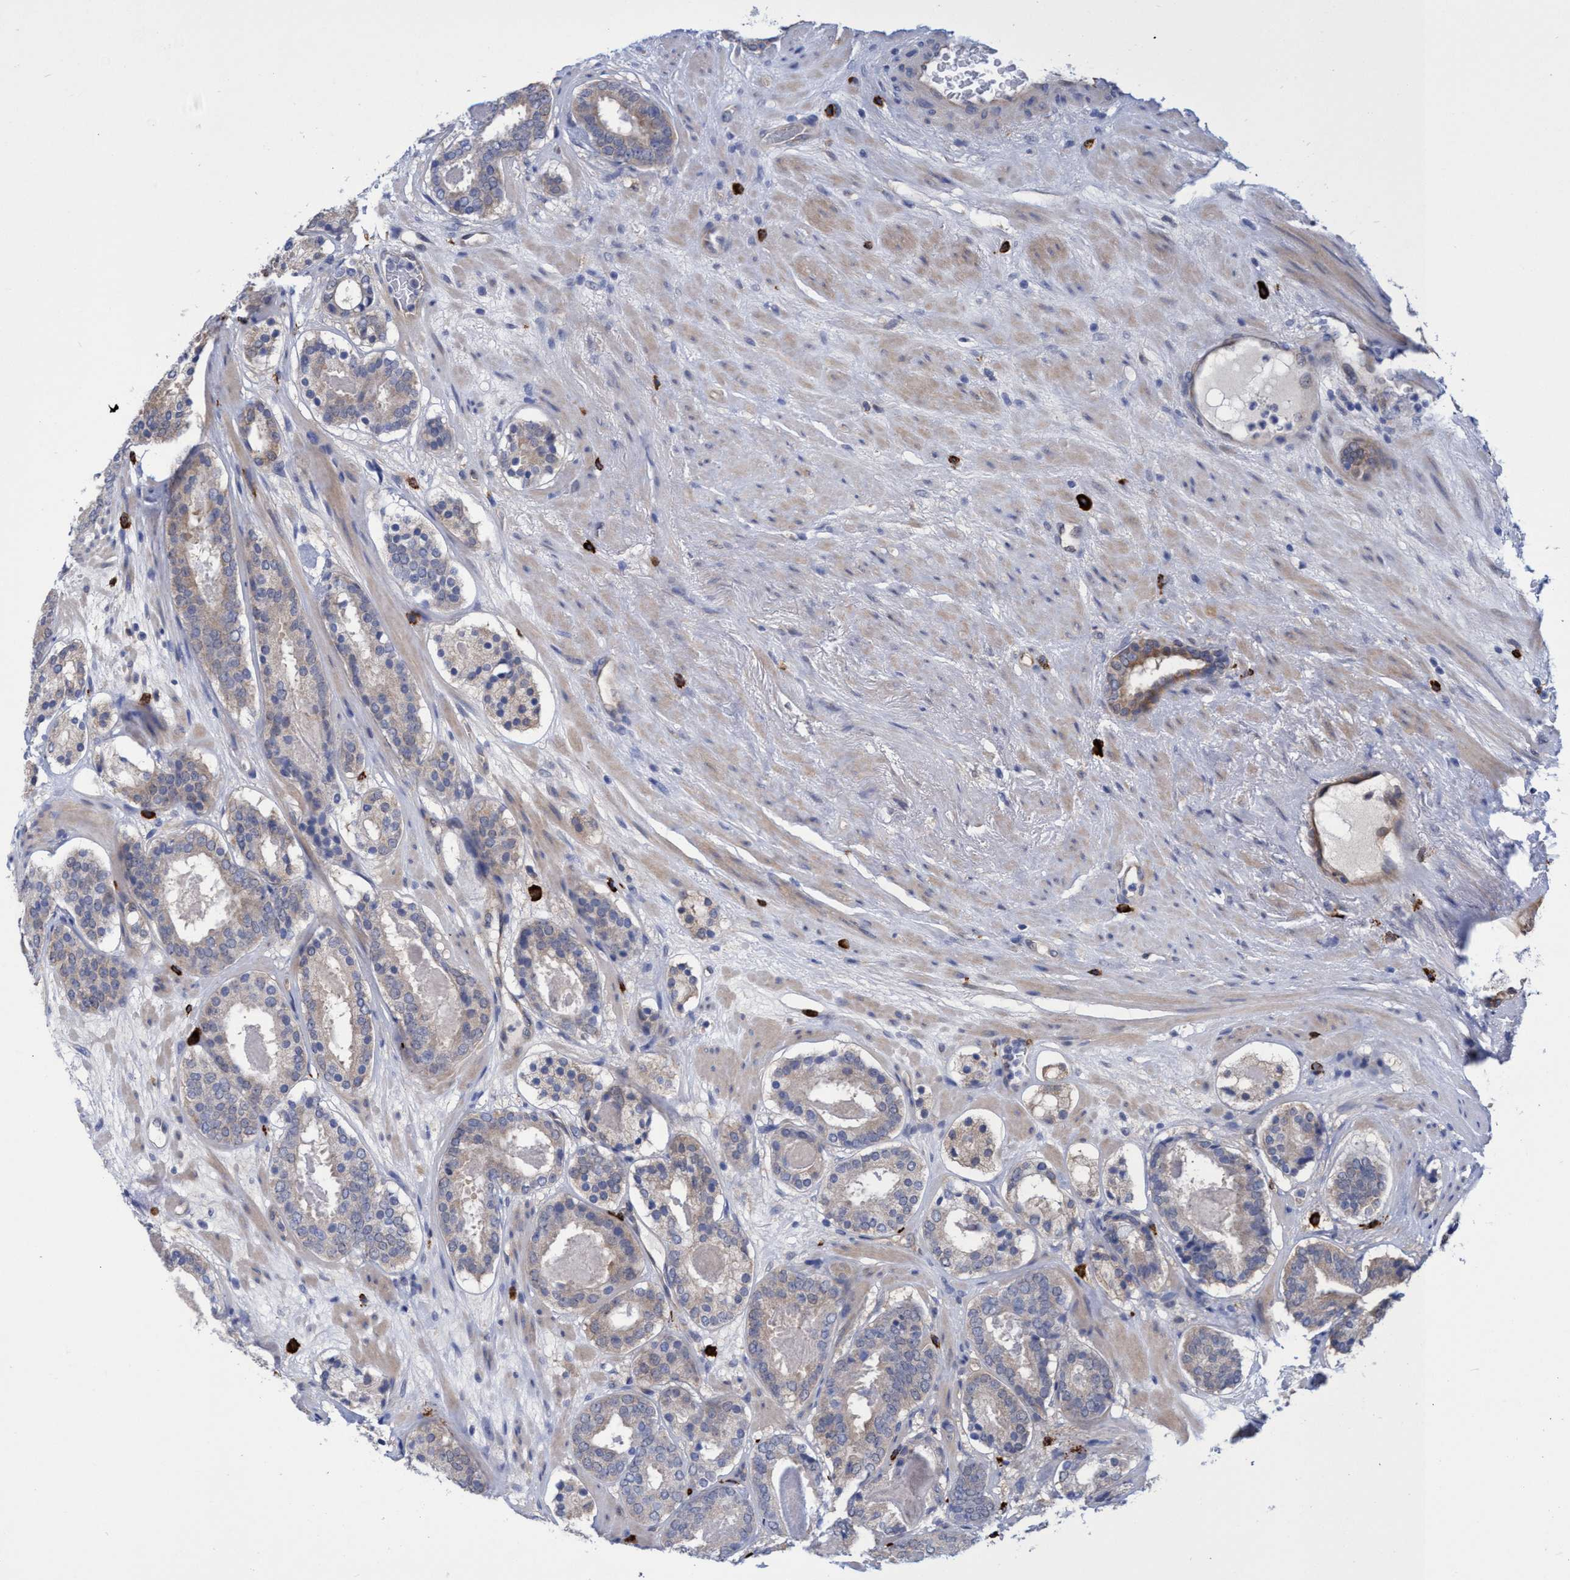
{"staining": {"intensity": "weak", "quantity": "<25%", "location": "cytoplasmic/membranous"}, "tissue": "prostate cancer", "cell_type": "Tumor cells", "image_type": "cancer", "snomed": [{"axis": "morphology", "description": "Adenocarcinoma, Low grade"}, {"axis": "topography", "description": "Prostate"}], "caption": "The immunohistochemistry micrograph has no significant positivity in tumor cells of prostate low-grade adenocarcinoma tissue.", "gene": "PNPO", "patient": {"sex": "male", "age": 69}}